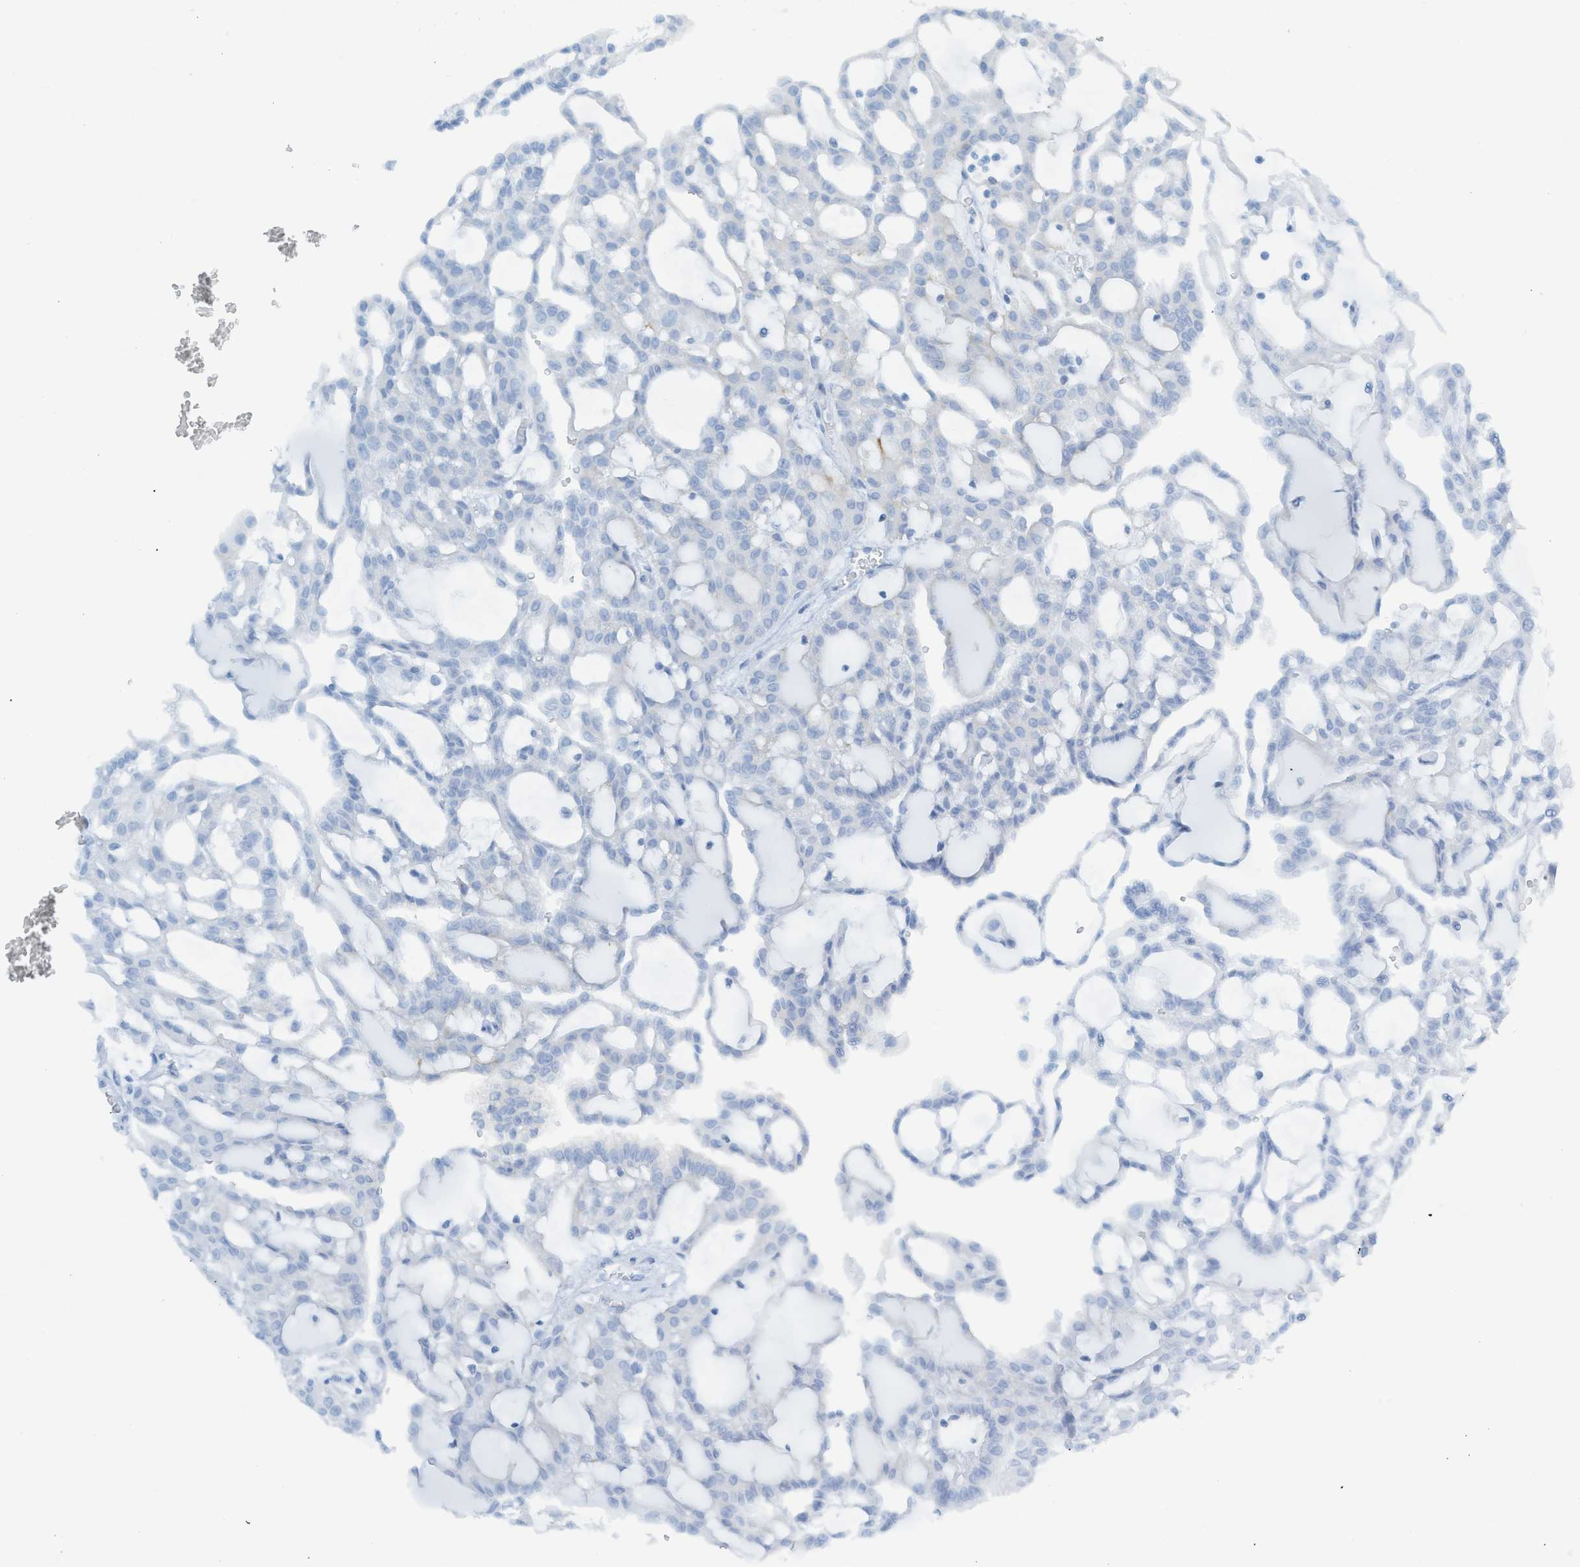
{"staining": {"intensity": "negative", "quantity": "none", "location": "none"}, "tissue": "renal cancer", "cell_type": "Tumor cells", "image_type": "cancer", "snomed": [{"axis": "morphology", "description": "Adenocarcinoma, NOS"}, {"axis": "topography", "description": "Kidney"}], "caption": "Immunohistochemistry histopathology image of neoplastic tissue: human renal cancer (adenocarcinoma) stained with DAB exhibits no significant protein staining in tumor cells. (Stains: DAB (3,3'-diaminobenzidine) immunohistochemistry (IHC) with hematoxylin counter stain, Microscopy: brightfield microscopy at high magnification).", "gene": "C21orf62", "patient": {"sex": "male", "age": 63}}